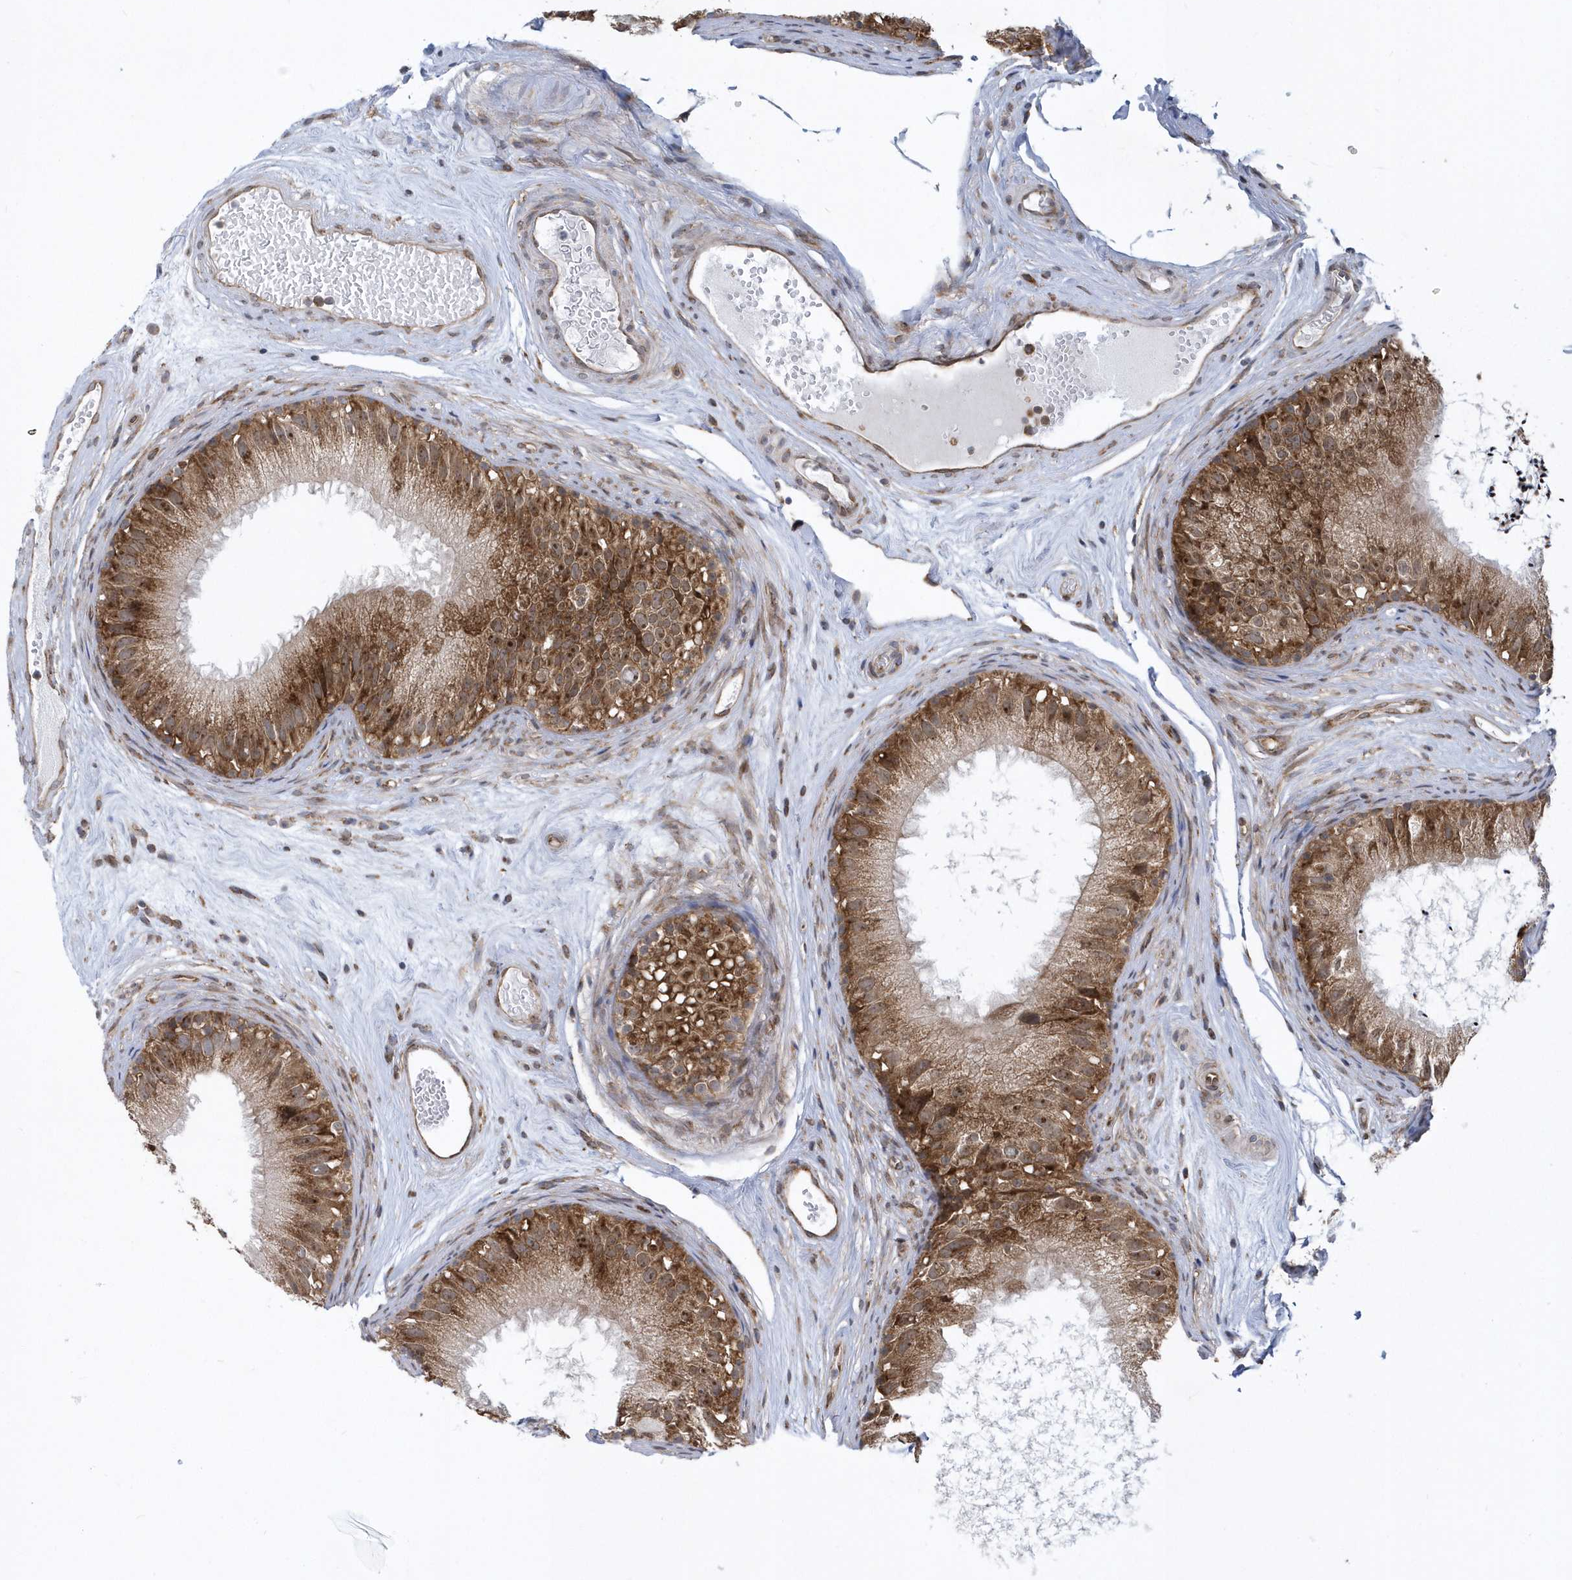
{"staining": {"intensity": "moderate", "quantity": ">75%", "location": "cytoplasmic/membranous"}, "tissue": "epididymis", "cell_type": "Glandular cells", "image_type": "normal", "snomed": [{"axis": "morphology", "description": "Normal tissue, NOS"}, {"axis": "topography", "description": "Epididymis"}], "caption": "Immunohistochemistry micrograph of benign epididymis: human epididymis stained using IHC demonstrates medium levels of moderate protein expression localized specifically in the cytoplasmic/membranous of glandular cells, appearing as a cytoplasmic/membranous brown color.", "gene": "PHF1", "patient": {"sex": "male", "age": 77}}